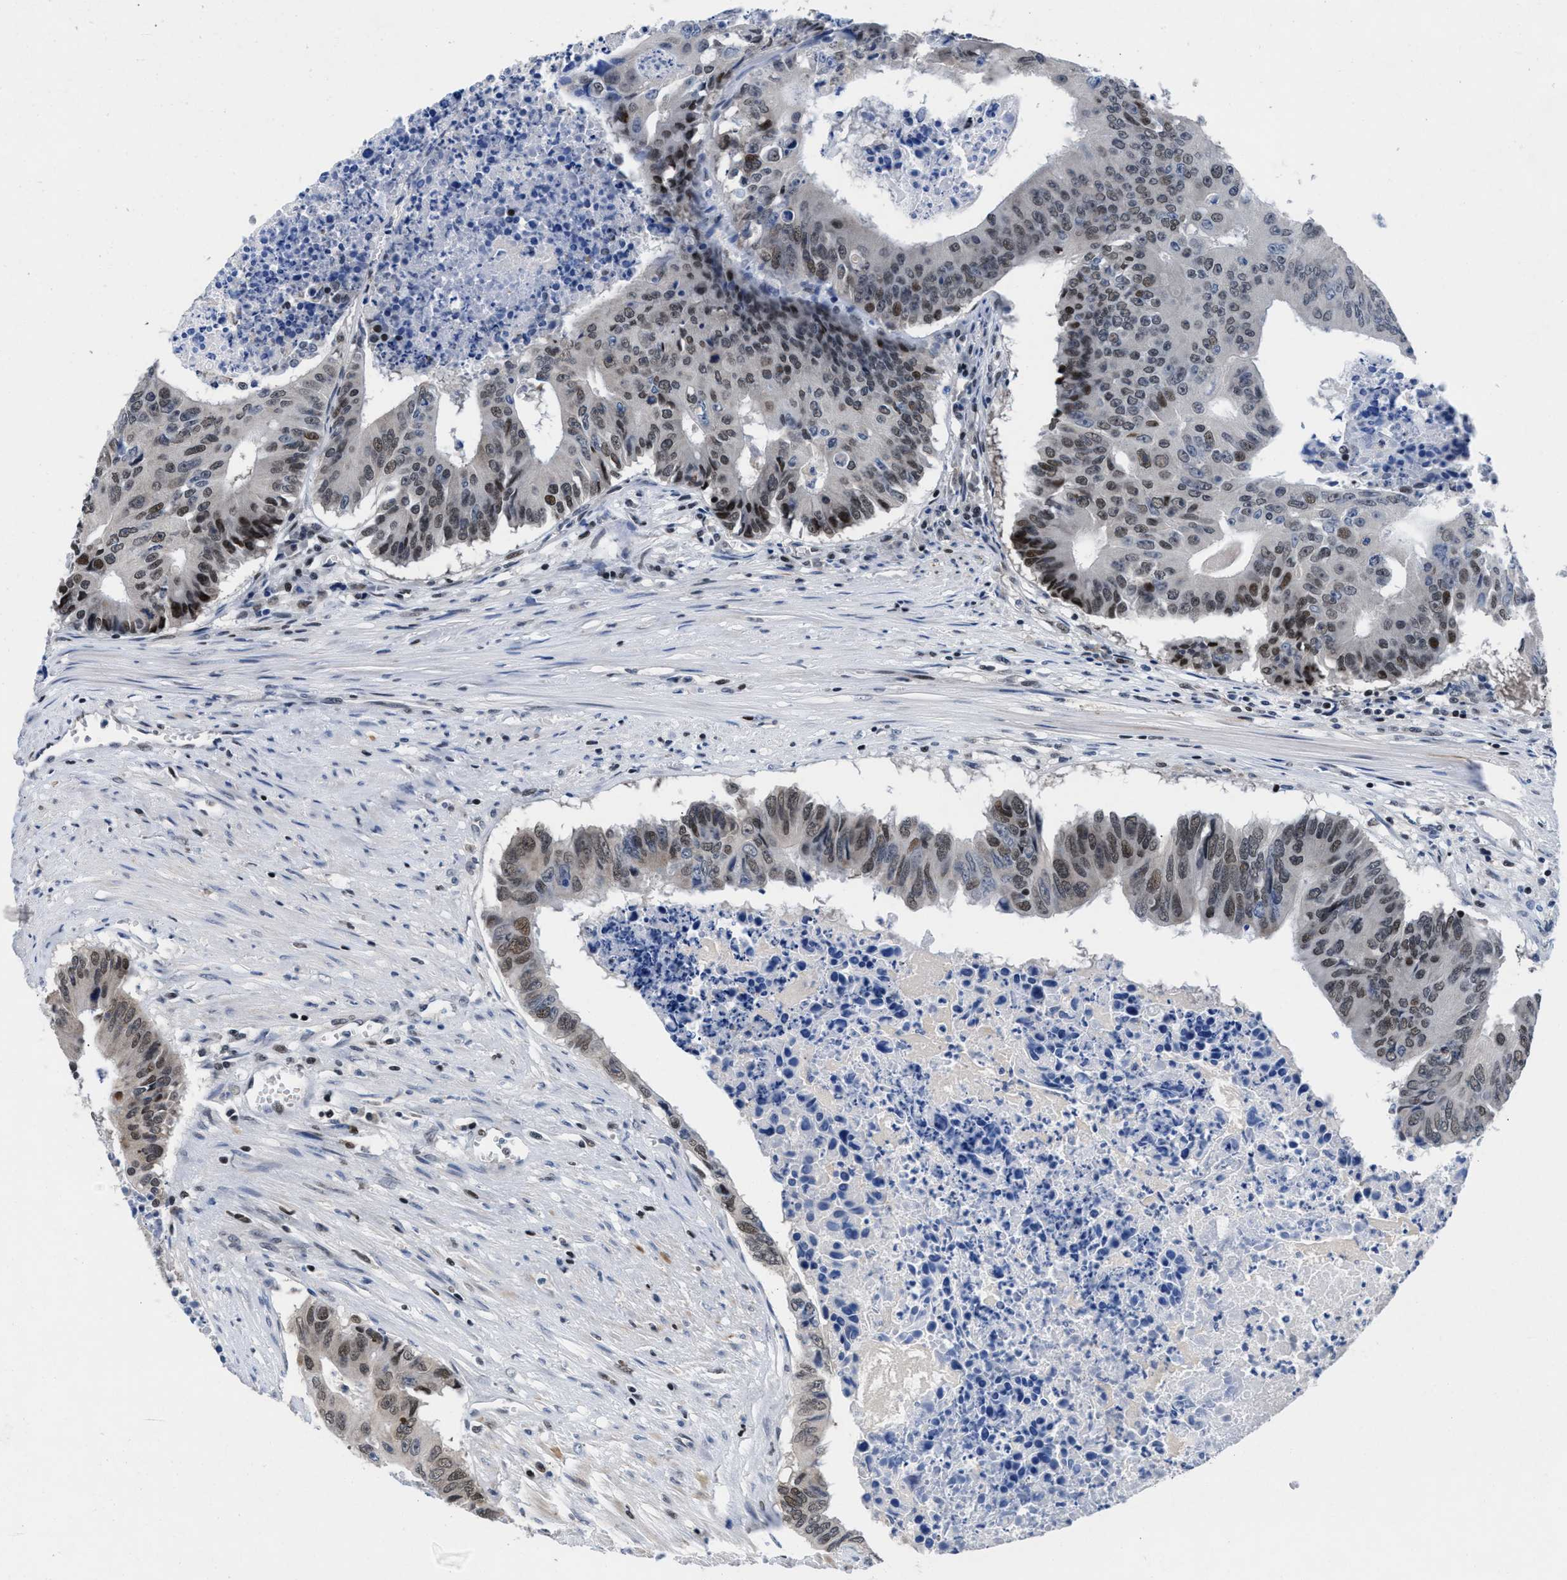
{"staining": {"intensity": "moderate", "quantity": ">75%", "location": "nuclear"}, "tissue": "colorectal cancer", "cell_type": "Tumor cells", "image_type": "cancer", "snomed": [{"axis": "morphology", "description": "Adenocarcinoma, NOS"}, {"axis": "topography", "description": "Colon"}], "caption": "Brown immunohistochemical staining in colorectal cancer (adenocarcinoma) exhibits moderate nuclear expression in about >75% of tumor cells.", "gene": "WDR81", "patient": {"sex": "male", "age": 87}}